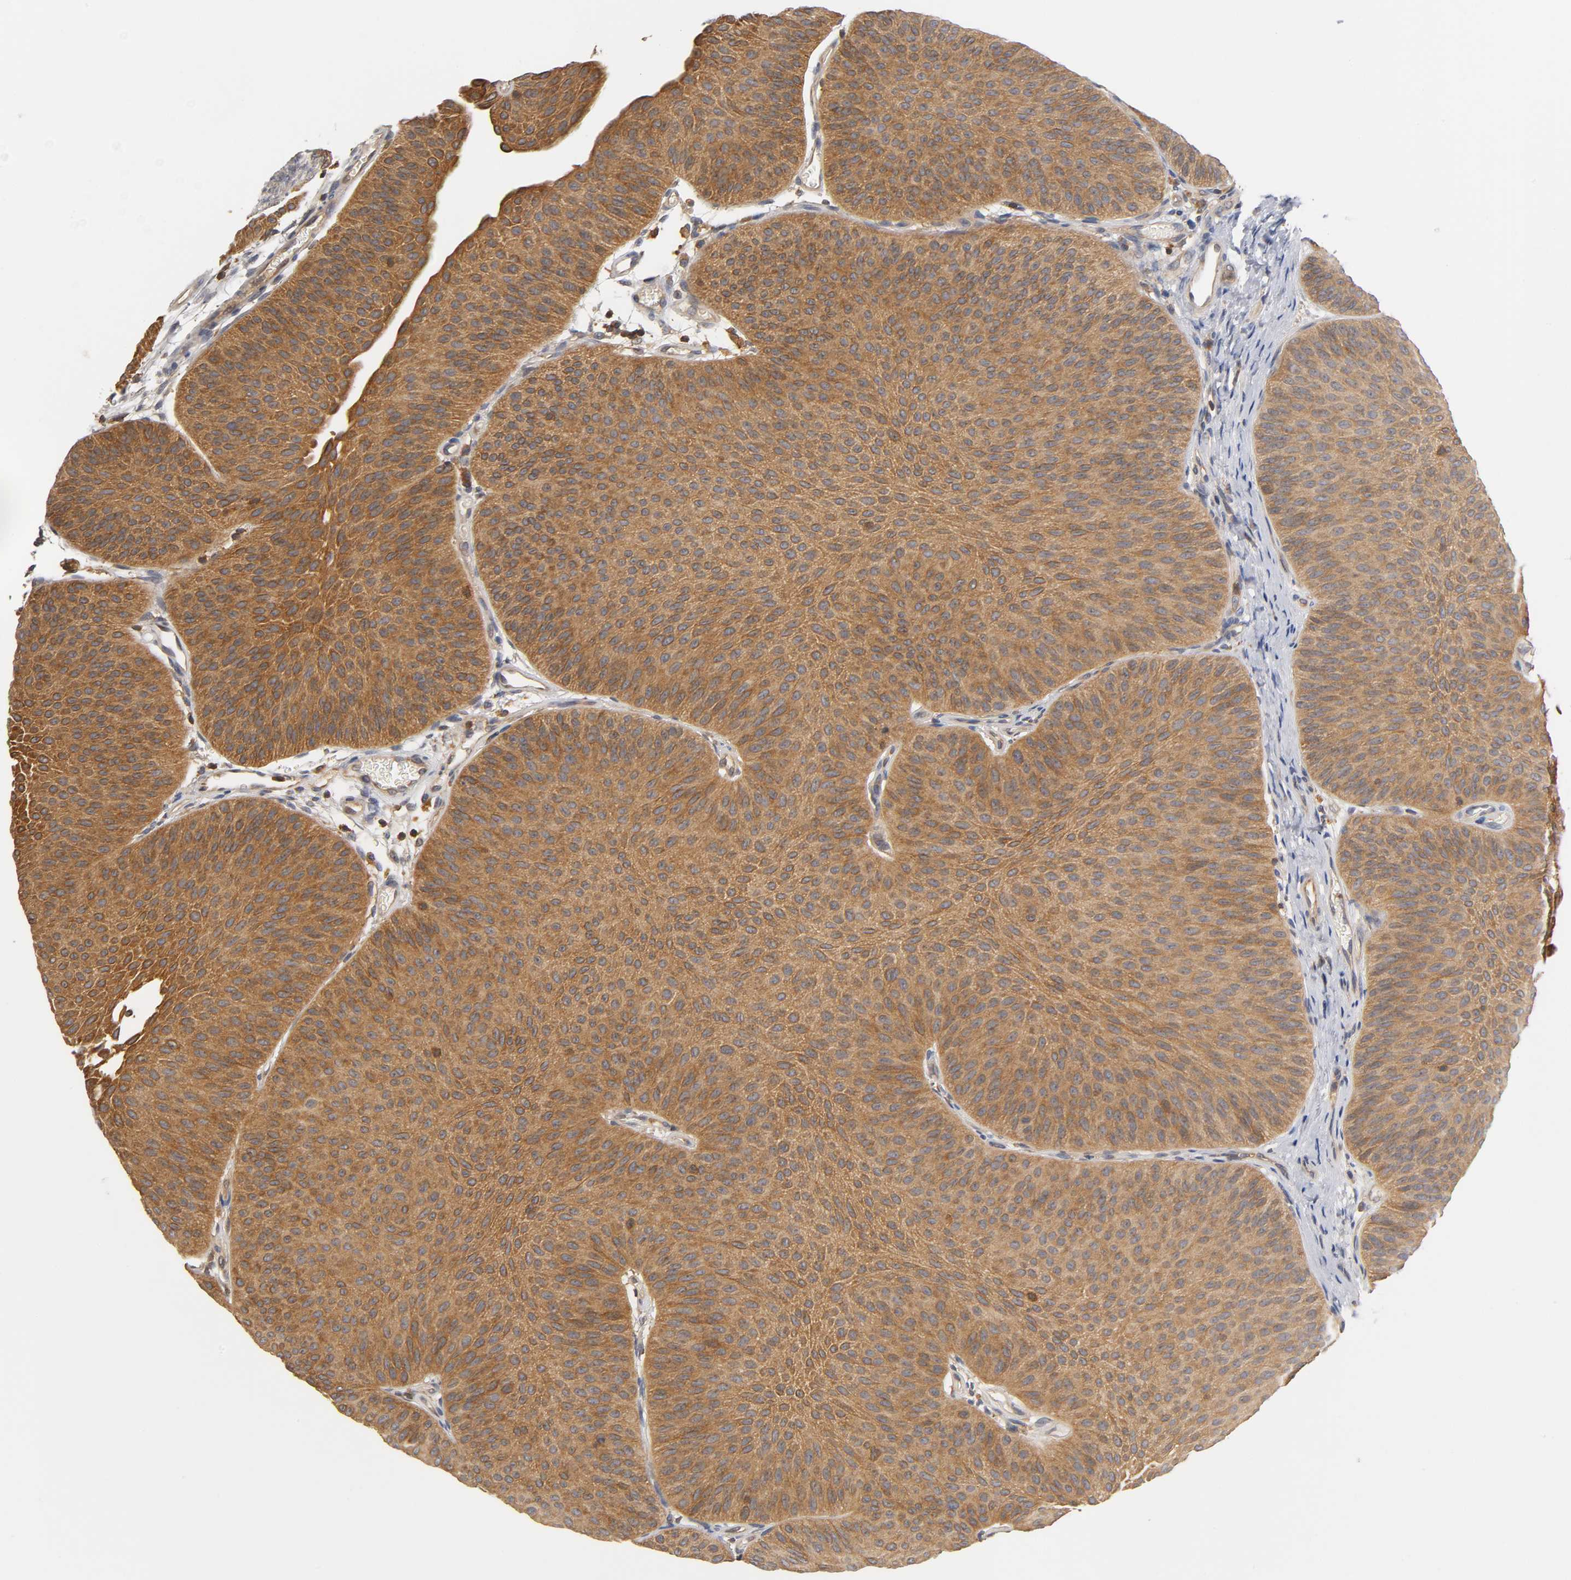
{"staining": {"intensity": "strong", "quantity": ">75%", "location": "cytoplasmic/membranous"}, "tissue": "urothelial cancer", "cell_type": "Tumor cells", "image_type": "cancer", "snomed": [{"axis": "morphology", "description": "Urothelial carcinoma, Low grade"}, {"axis": "topography", "description": "Urinary bladder"}], "caption": "Immunohistochemical staining of urothelial cancer exhibits high levels of strong cytoplasmic/membranous protein expression in approximately >75% of tumor cells.", "gene": "ACTR2", "patient": {"sex": "female", "age": 60}}